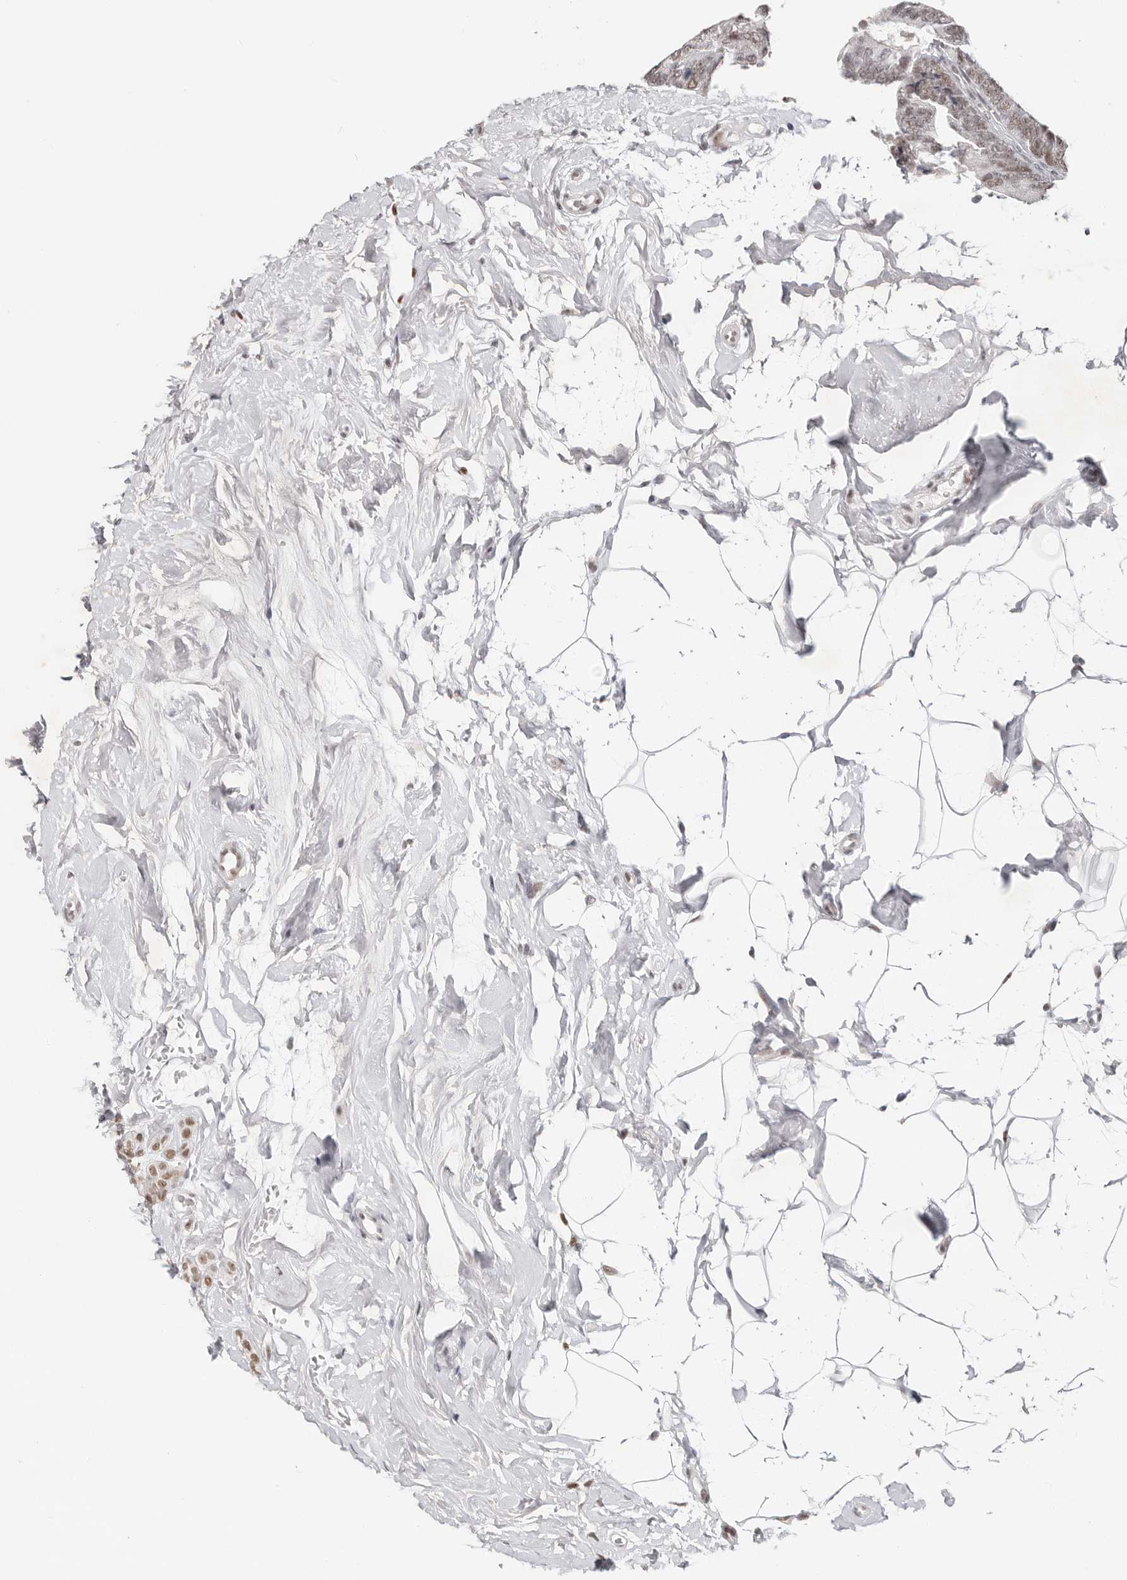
{"staining": {"intensity": "moderate", "quantity": ">75%", "location": "nuclear"}, "tissue": "breast cancer", "cell_type": "Tumor cells", "image_type": "cancer", "snomed": [{"axis": "morphology", "description": "Lobular carcinoma, in situ"}, {"axis": "morphology", "description": "Lobular carcinoma"}, {"axis": "topography", "description": "Breast"}], "caption": "The immunohistochemical stain labels moderate nuclear staining in tumor cells of breast cancer tissue. The staining was performed using DAB (3,3'-diaminobenzidine) to visualize the protein expression in brown, while the nuclei were stained in blue with hematoxylin (Magnification: 20x).", "gene": "LARP7", "patient": {"sex": "female", "age": 41}}